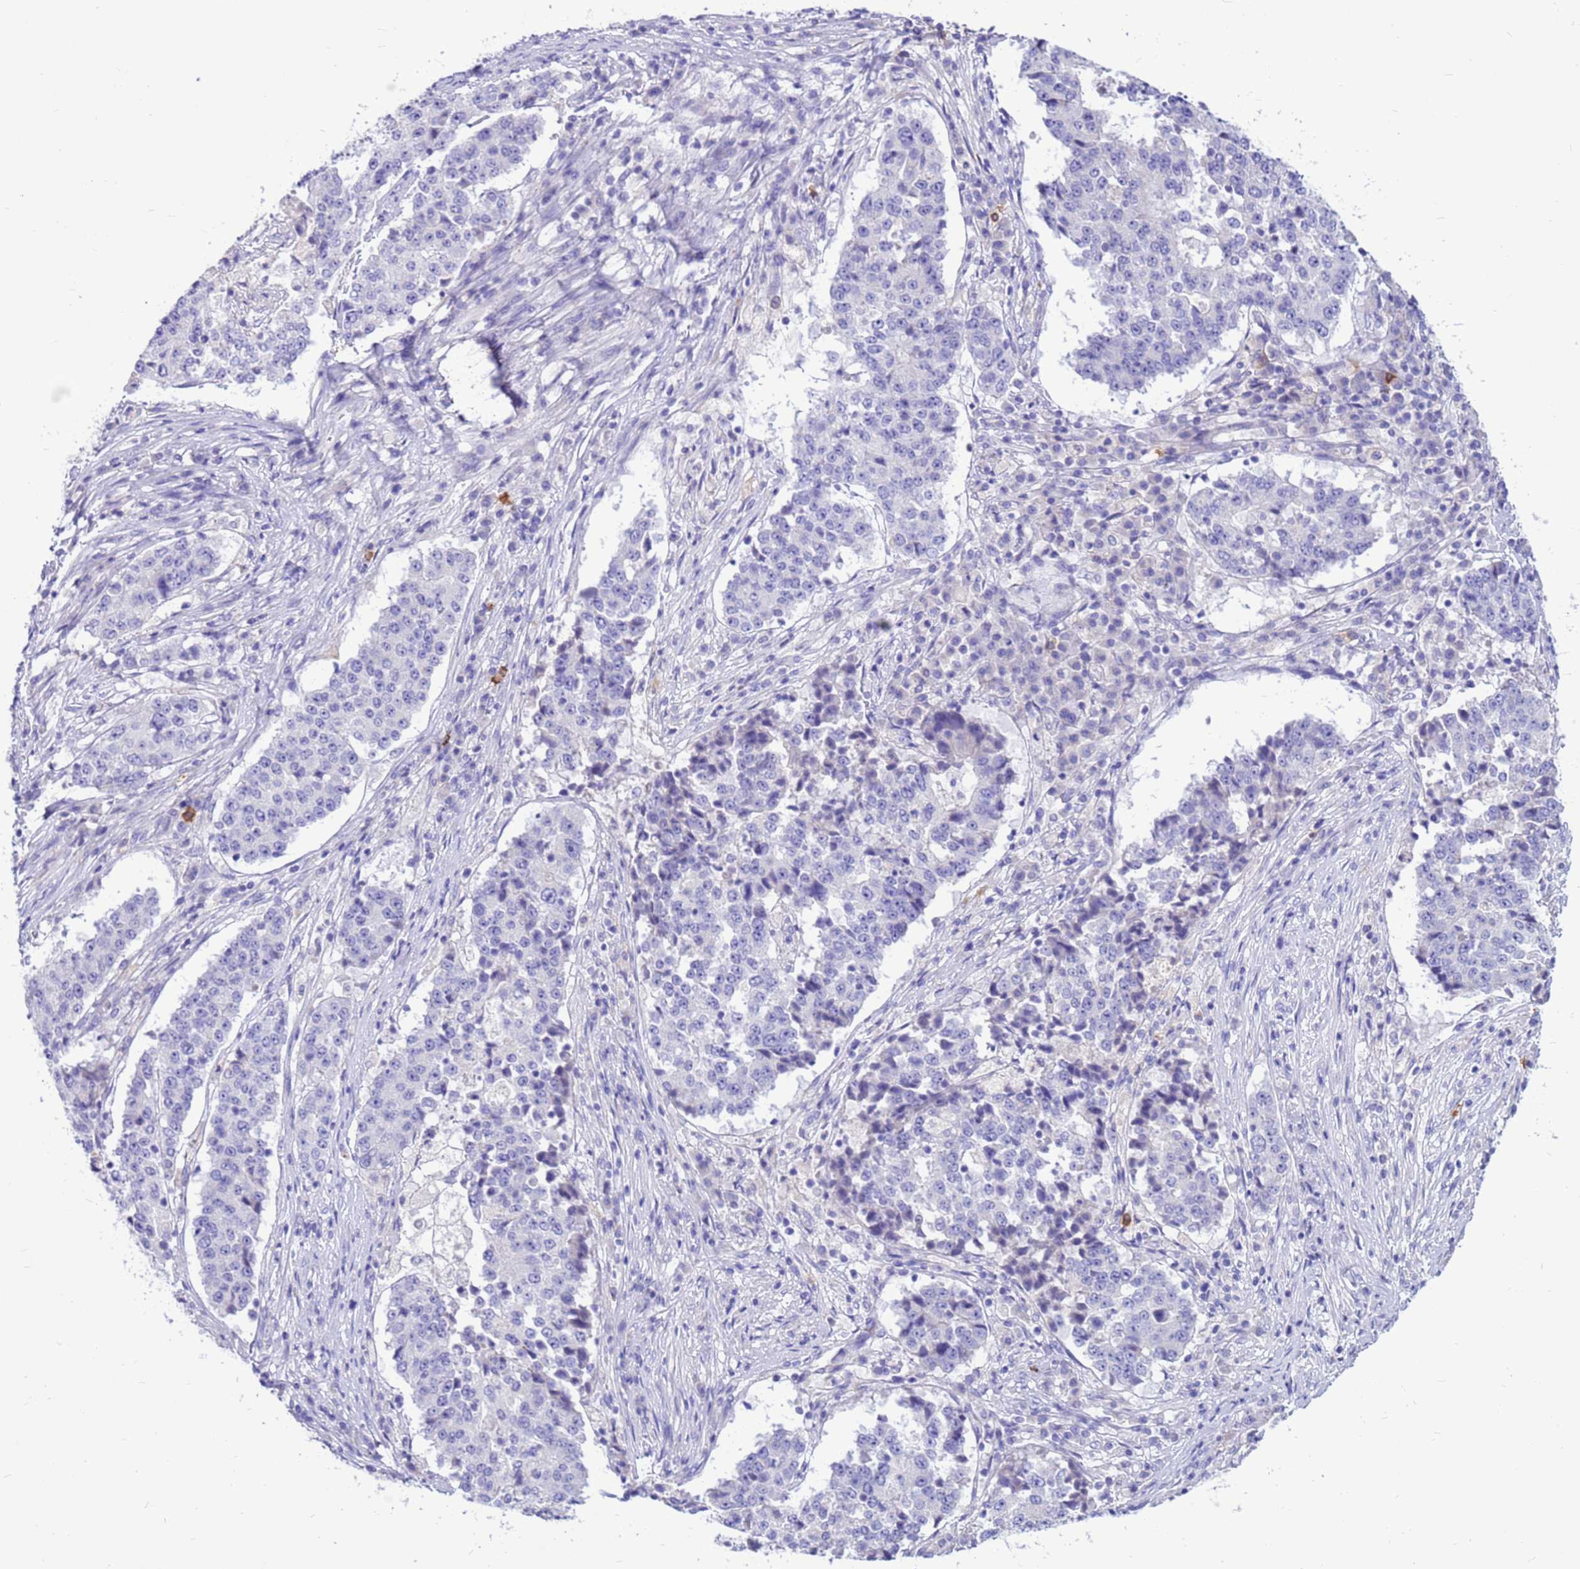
{"staining": {"intensity": "negative", "quantity": "none", "location": "none"}, "tissue": "stomach cancer", "cell_type": "Tumor cells", "image_type": "cancer", "snomed": [{"axis": "morphology", "description": "Adenocarcinoma, NOS"}, {"axis": "topography", "description": "Stomach"}], "caption": "DAB immunohistochemical staining of human stomach cancer reveals no significant expression in tumor cells.", "gene": "PDE10A", "patient": {"sex": "male", "age": 59}}